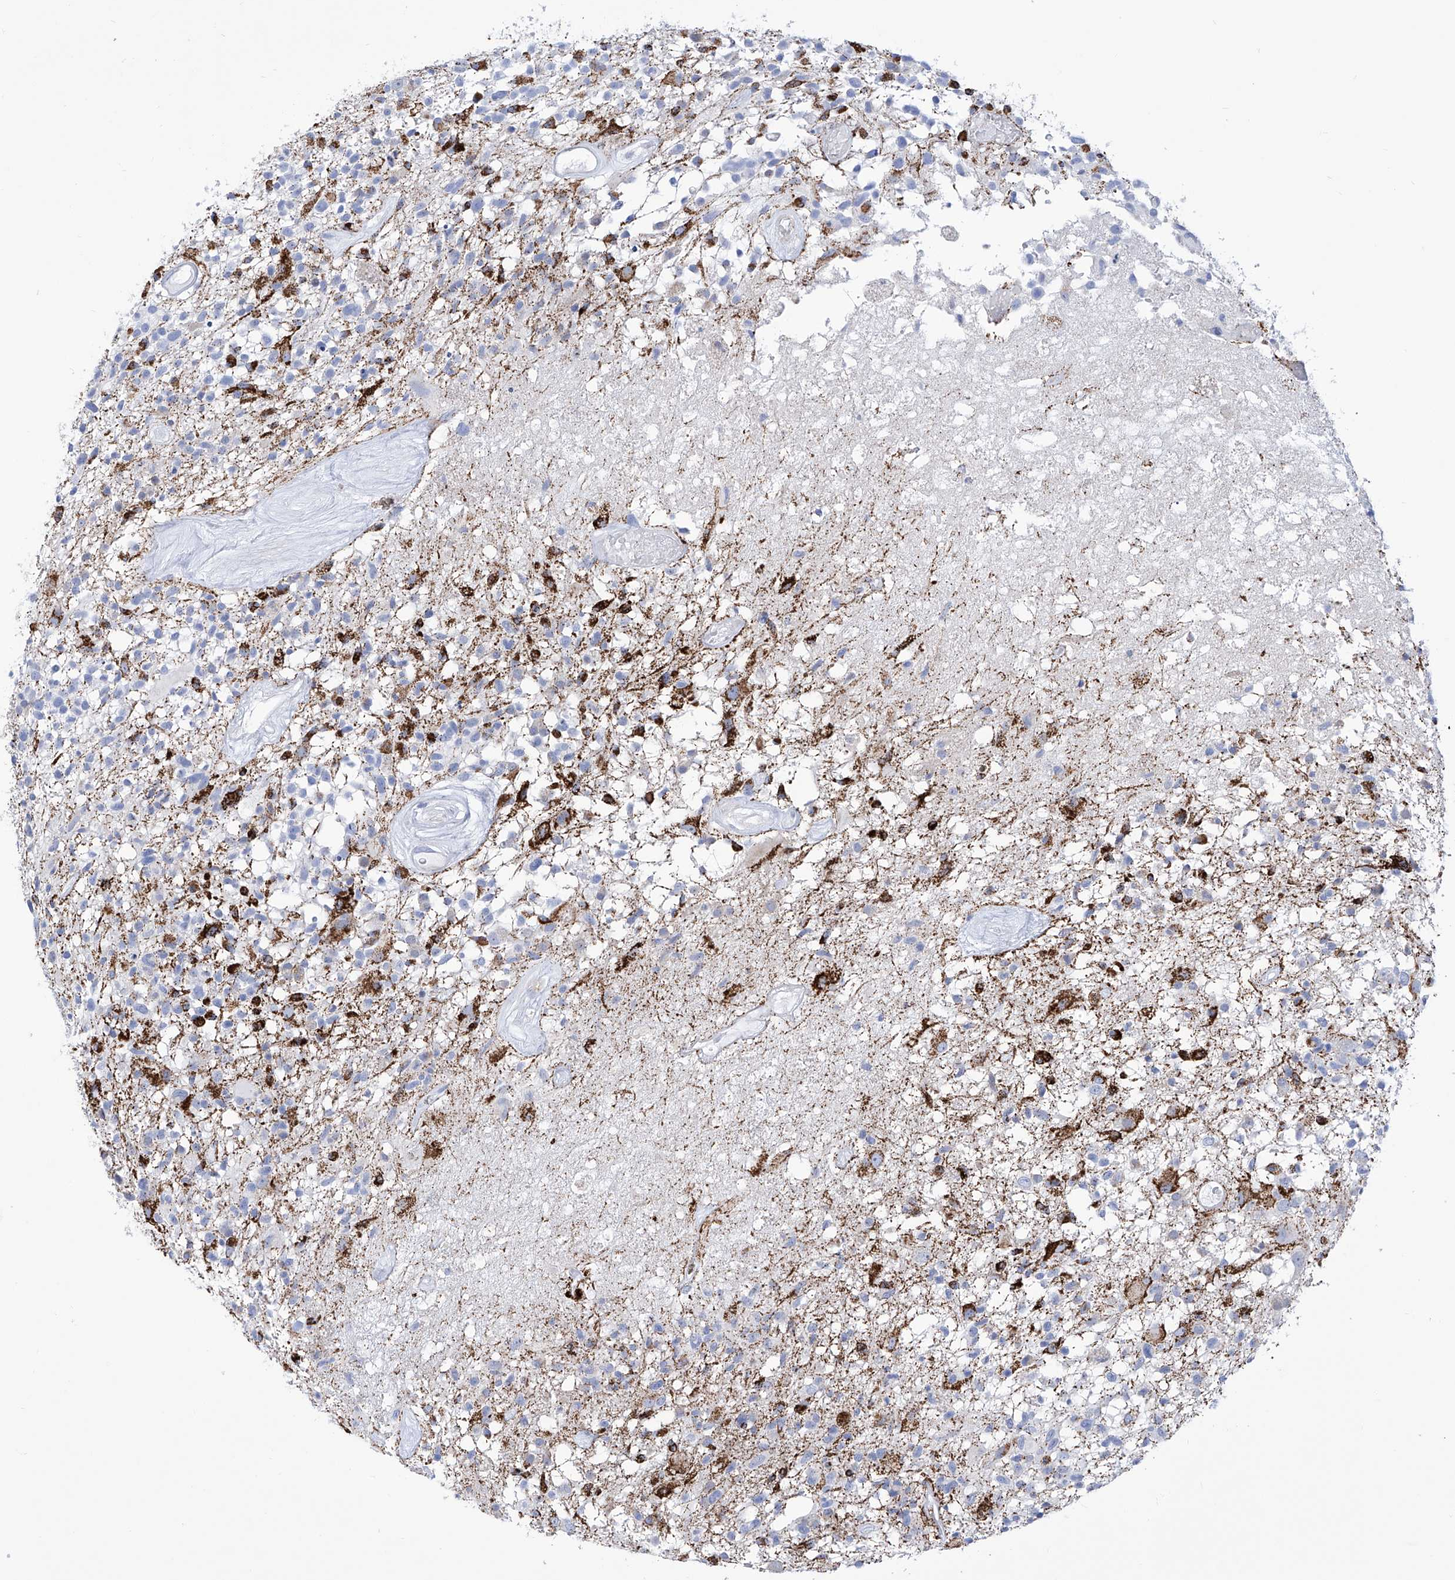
{"staining": {"intensity": "negative", "quantity": "none", "location": "none"}, "tissue": "glioma", "cell_type": "Tumor cells", "image_type": "cancer", "snomed": [{"axis": "morphology", "description": "Glioma, malignant, High grade"}, {"axis": "morphology", "description": "Glioblastoma, NOS"}, {"axis": "topography", "description": "Brain"}], "caption": "Human glioma stained for a protein using immunohistochemistry reveals no positivity in tumor cells.", "gene": "C1orf87", "patient": {"sex": "male", "age": 60}}